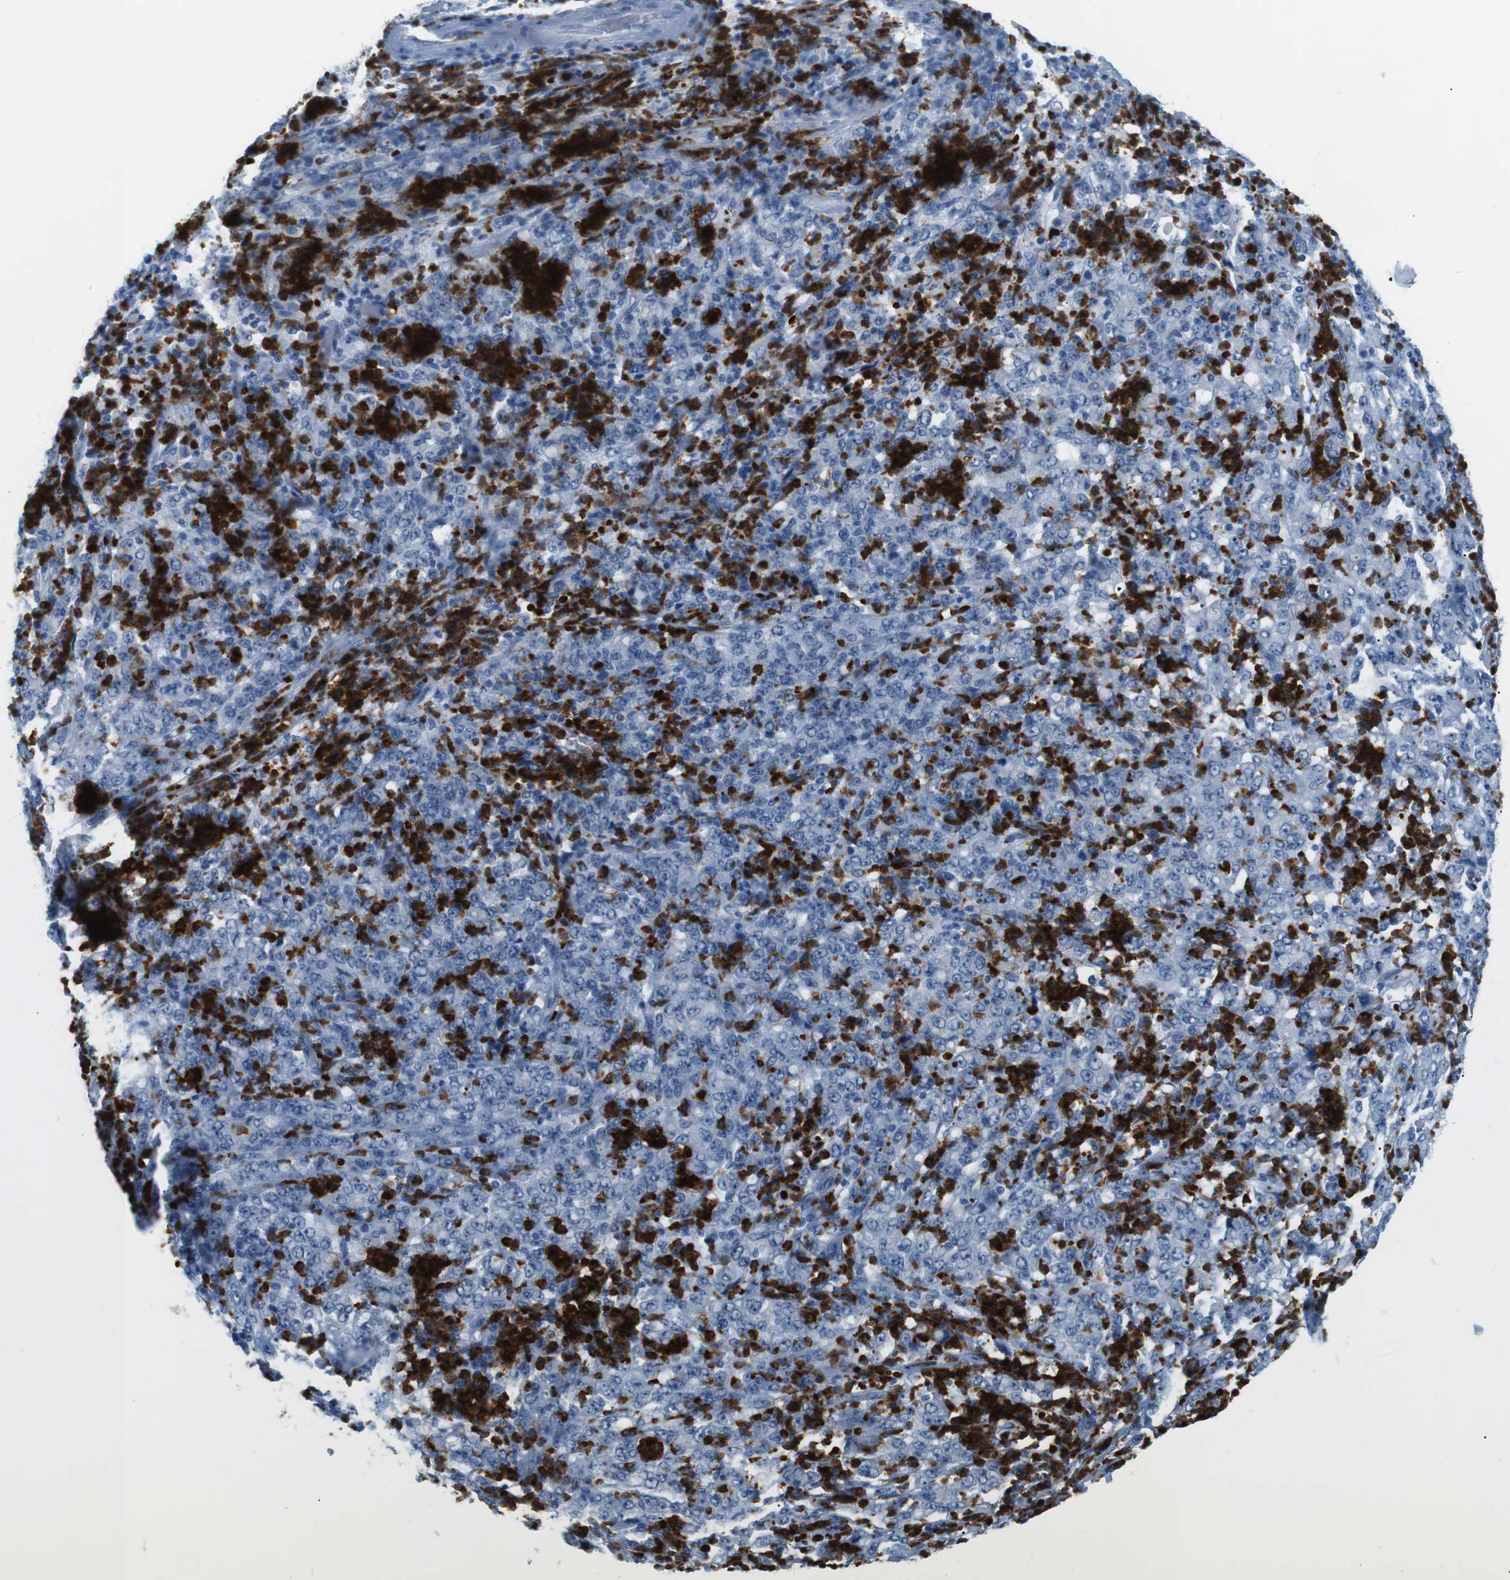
{"staining": {"intensity": "negative", "quantity": "none", "location": "none"}, "tissue": "stomach cancer", "cell_type": "Tumor cells", "image_type": "cancer", "snomed": [{"axis": "morphology", "description": "Adenocarcinoma, NOS"}, {"axis": "topography", "description": "Stomach, lower"}], "caption": "Immunohistochemical staining of stomach cancer reveals no significant positivity in tumor cells. (Immunohistochemistry, brightfield microscopy, high magnification).", "gene": "MCEMP1", "patient": {"sex": "female", "age": 71}}